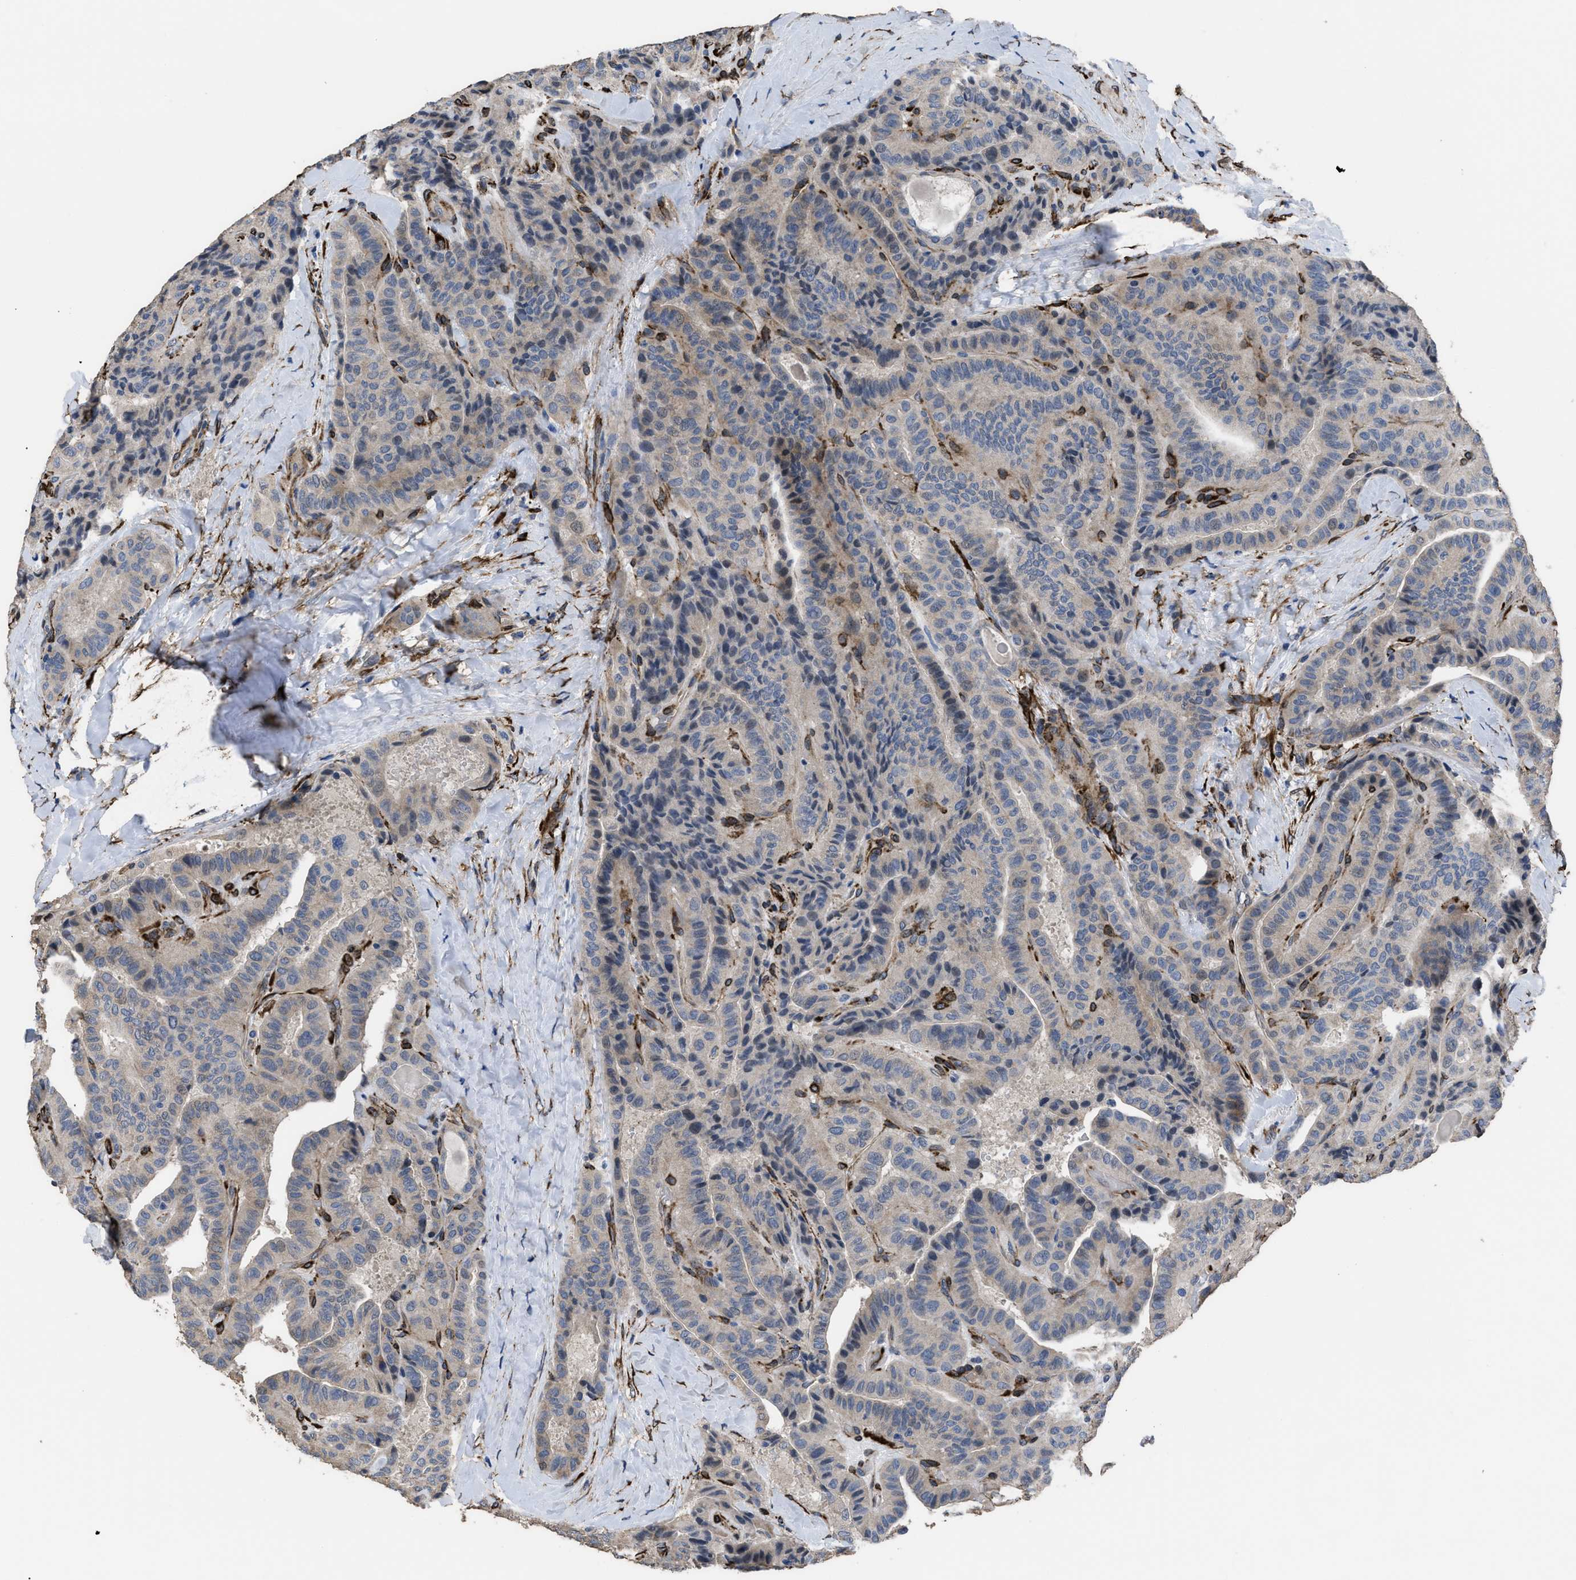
{"staining": {"intensity": "negative", "quantity": "none", "location": "none"}, "tissue": "thyroid cancer", "cell_type": "Tumor cells", "image_type": "cancer", "snomed": [{"axis": "morphology", "description": "Papillary adenocarcinoma, NOS"}, {"axis": "topography", "description": "Thyroid gland"}], "caption": "Tumor cells show no significant protein positivity in thyroid papillary adenocarcinoma. (Immunohistochemistry (ihc), brightfield microscopy, high magnification).", "gene": "SQLE", "patient": {"sex": "male", "age": 77}}